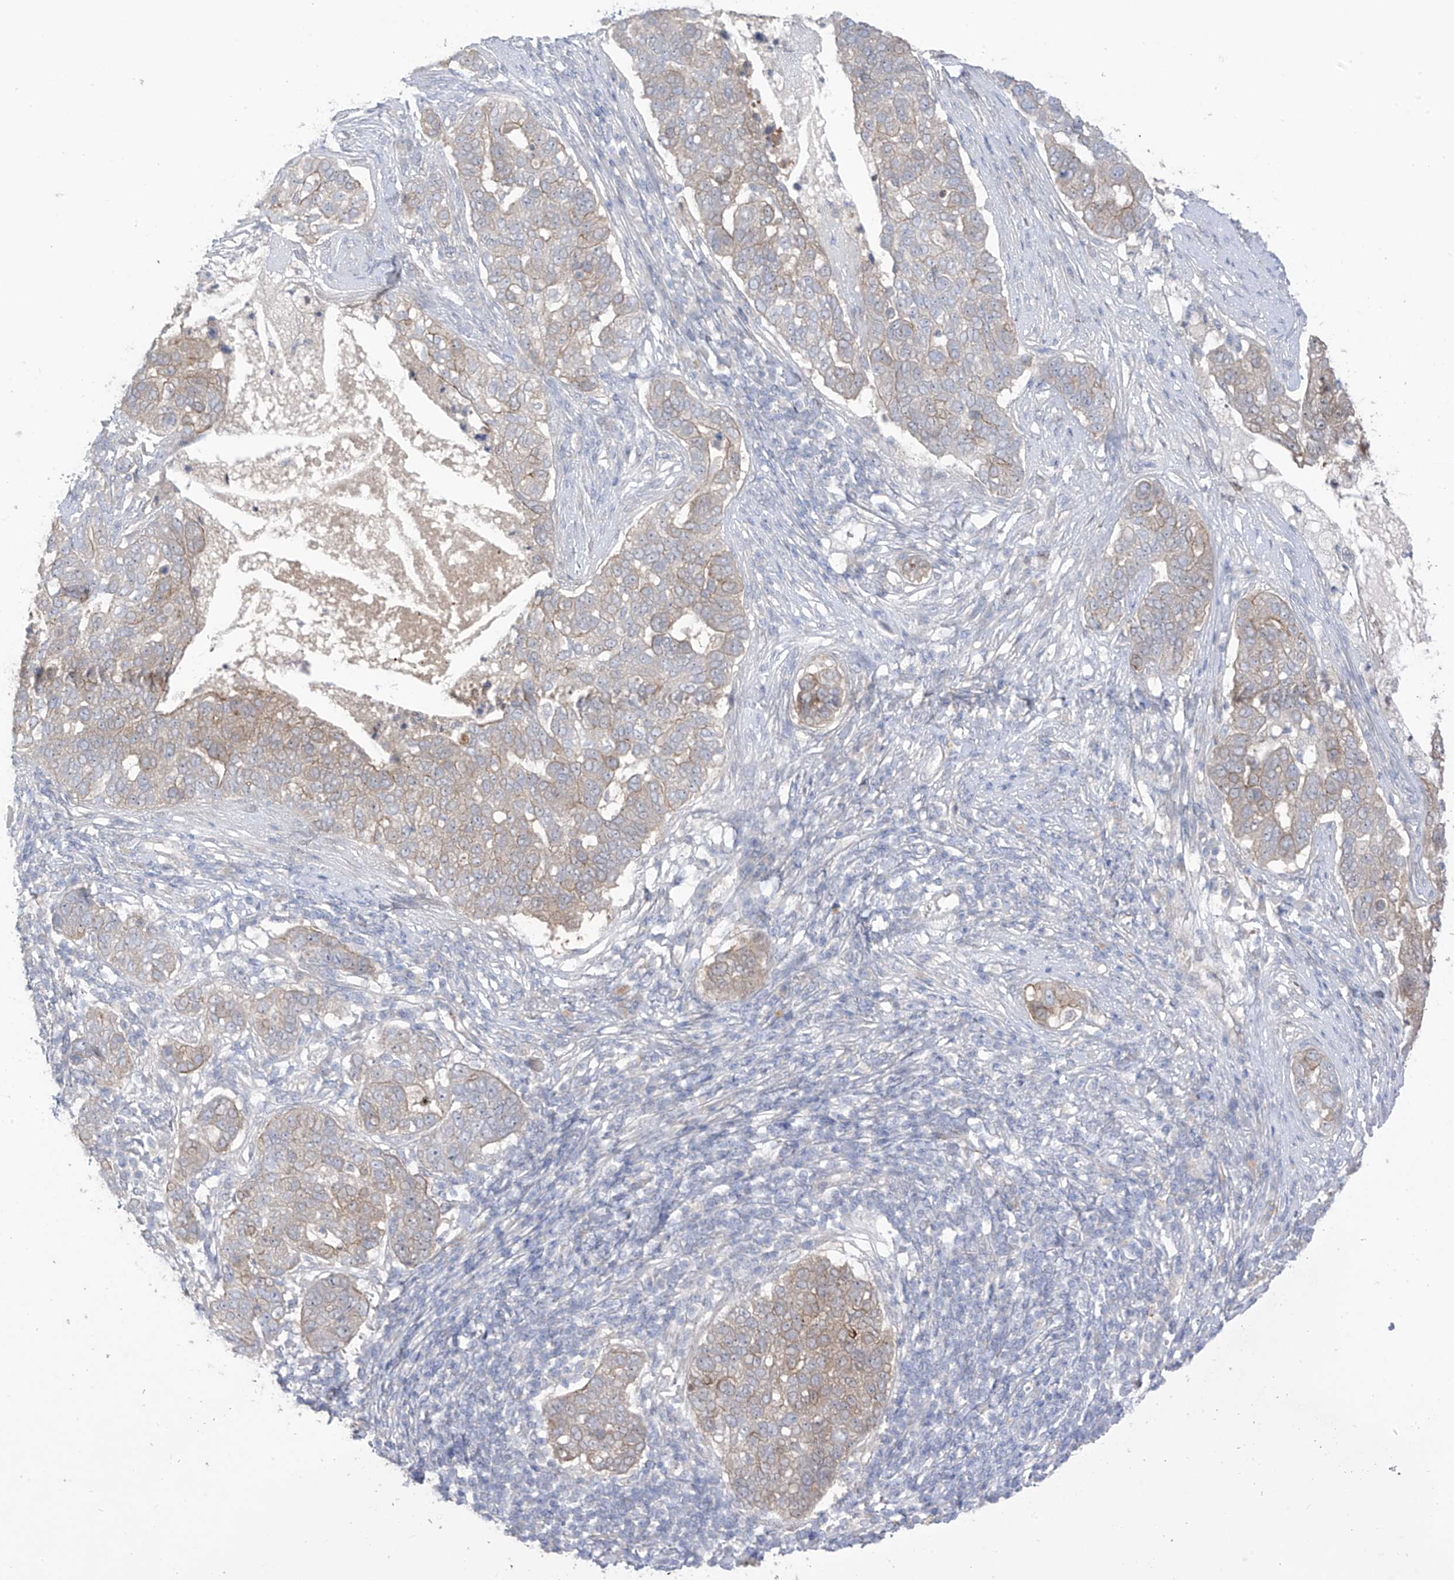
{"staining": {"intensity": "weak", "quantity": "25%-75%", "location": "cytoplasmic/membranous"}, "tissue": "pancreatic cancer", "cell_type": "Tumor cells", "image_type": "cancer", "snomed": [{"axis": "morphology", "description": "Adenocarcinoma, NOS"}, {"axis": "topography", "description": "Pancreas"}], "caption": "Human adenocarcinoma (pancreatic) stained with a brown dye shows weak cytoplasmic/membranous positive positivity in approximately 25%-75% of tumor cells.", "gene": "EIPR1", "patient": {"sex": "female", "age": 61}}